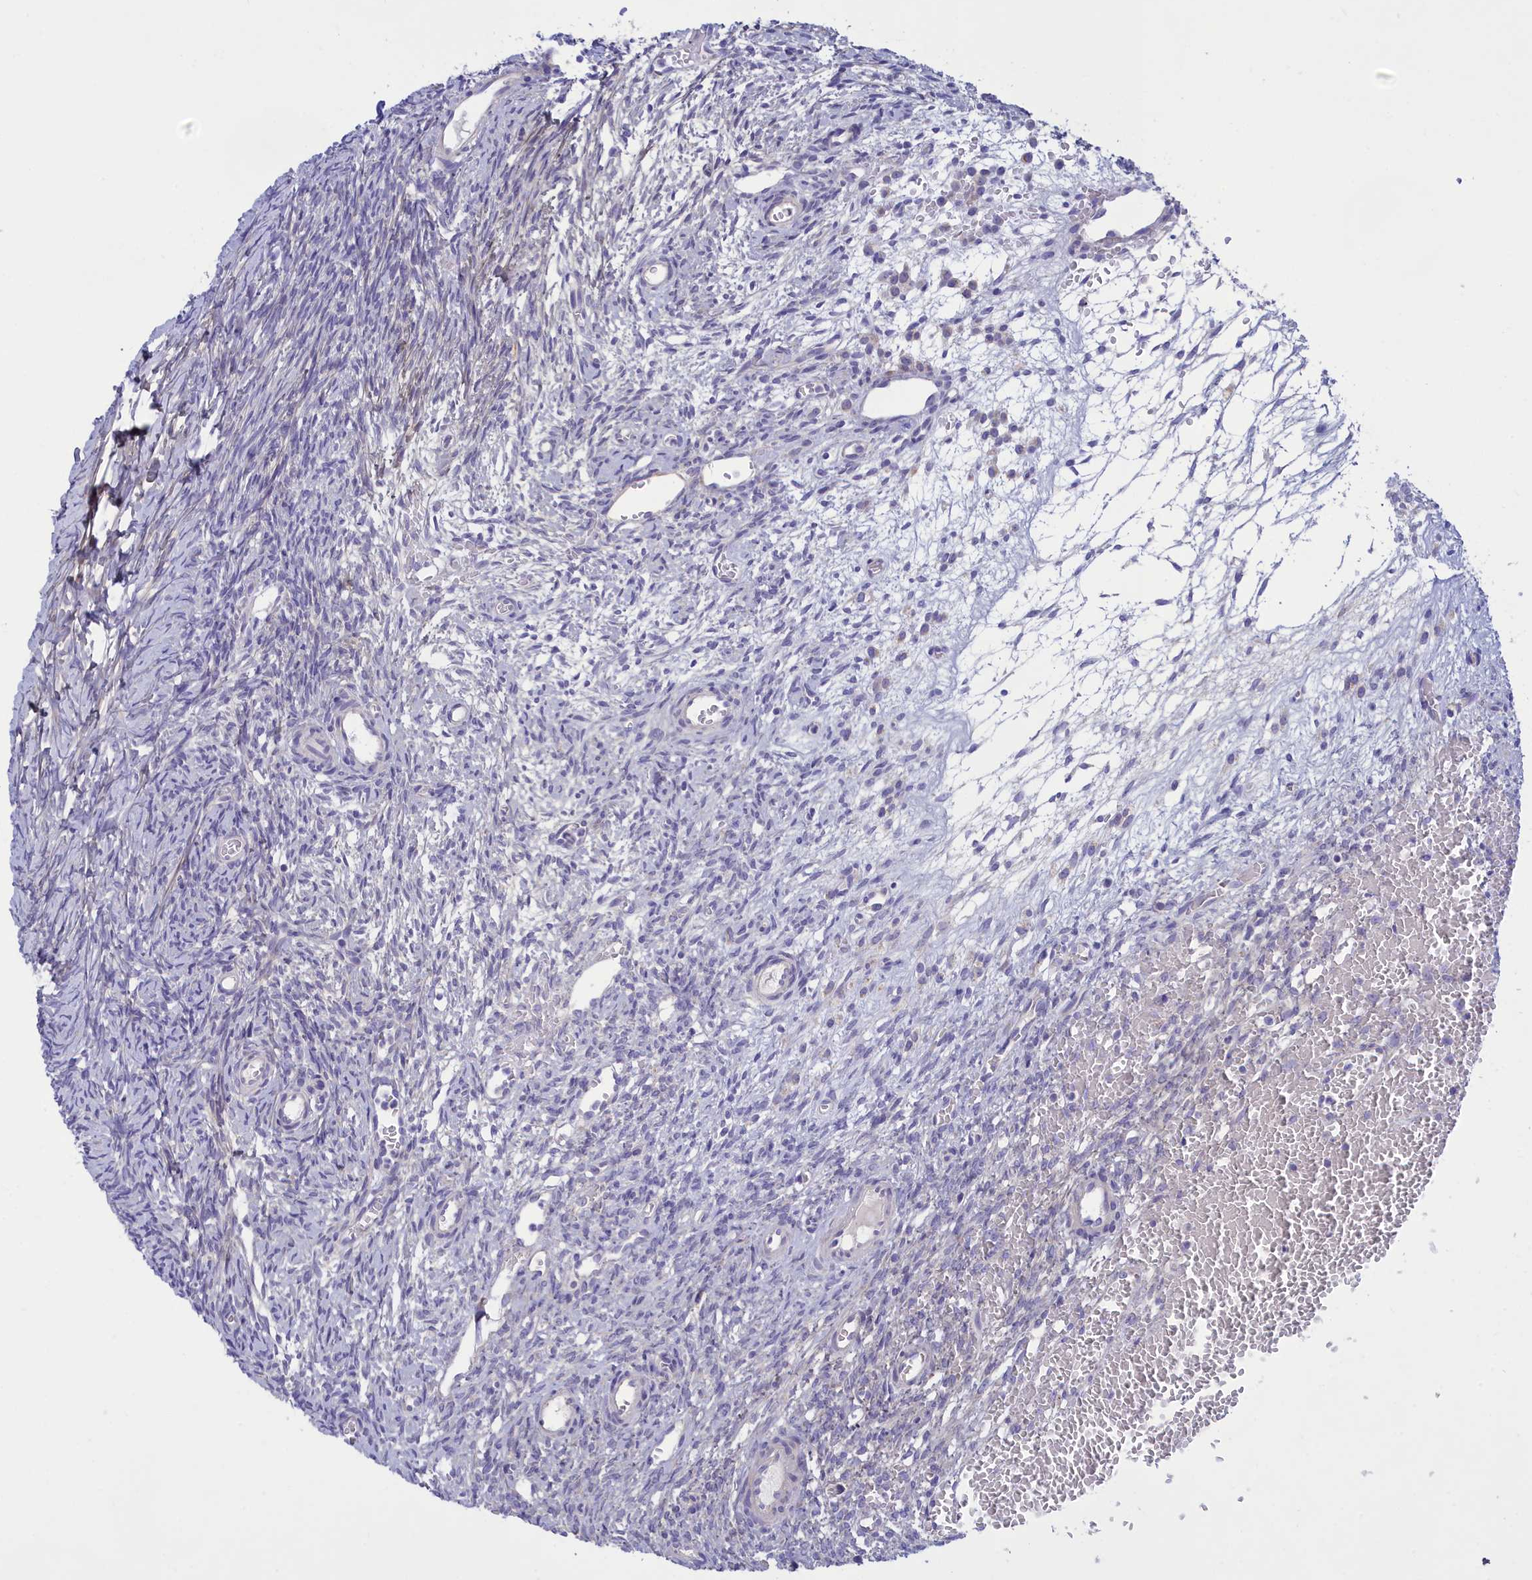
{"staining": {"intensity": "negative", "quantity": "none", "location": "none"}, "tissue": "ovary", "cell_type": "Ovarian stroma cells", "image_type": "normal", "snomed": [{"axis": "morphology", "description": "Normal tissue, NOS"}, {"axis": "topography", "description": "Ovary"}], "caption": "The image reveals no staining of ovarian stroma cells in unremarkable ovary. The staining was performed using DAB (3,3'-diaminobenzidine) to visualize the protein expression in brown, while the nuclei were stained in blue with hematoxylin (Magnification: 20x).", "gene": "TMEM30B", "patient": {"sex": "female", "age": 39}}